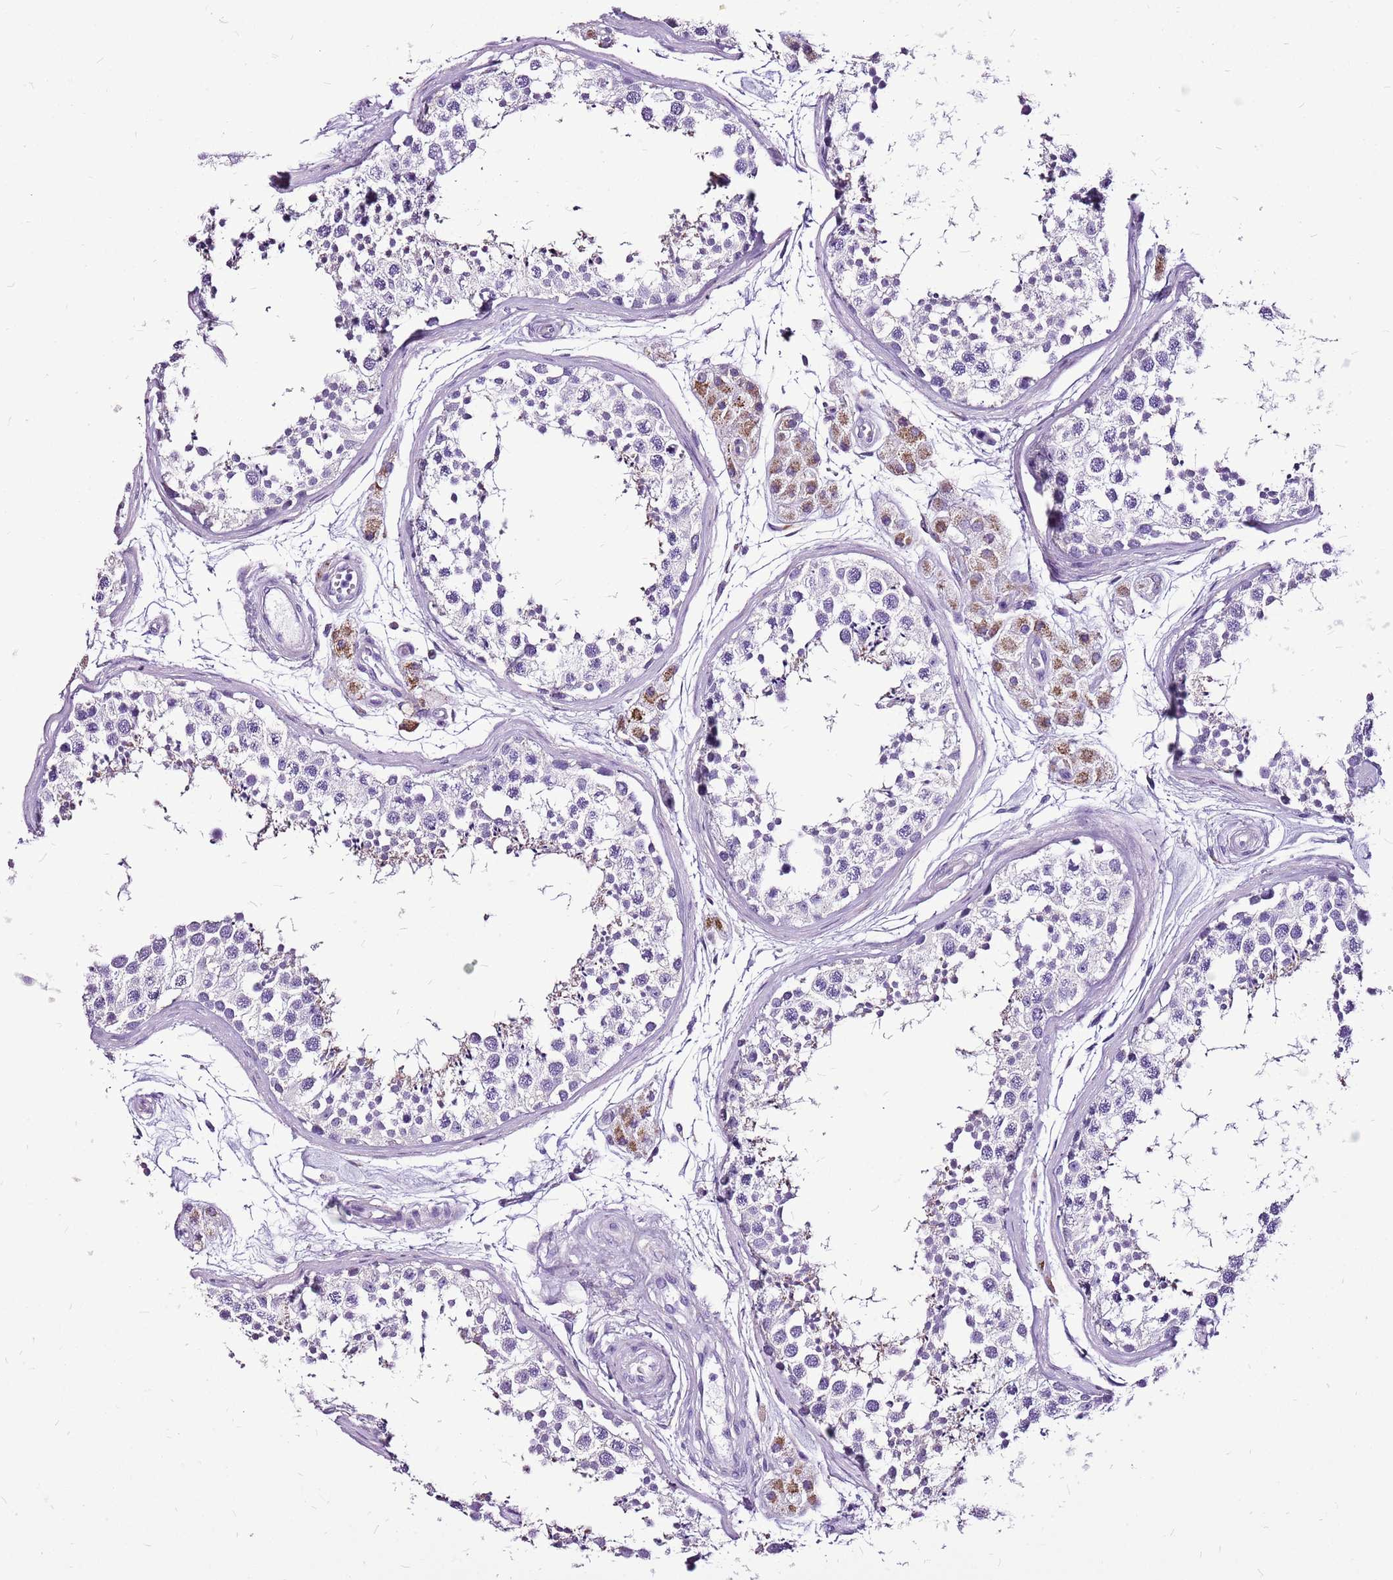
{"staining": {"intensity": "weak", "quantity": "<25%", "location": "cytoplasmic/membranous"}, "tissue": "testis", "cell_type": "Cells in seminiferous ducts", "image_type": "normal", "snomed": [{"axis": "morphology", "description": "Normal tissue, NOS"}, {"axis": "topography", "description": "Testis"}], "caption": "IHC histopathology image of unremarkable human testis stained for a protein (brown), which demonstrates no staining in cells in seminiferous ducts. (Brightfield microscopy of DAB (3,3'-diaminobenzidine) IHC at high magnification).", "gene": "ACSS3", "patient": {"sex": "male", "age": 56}}